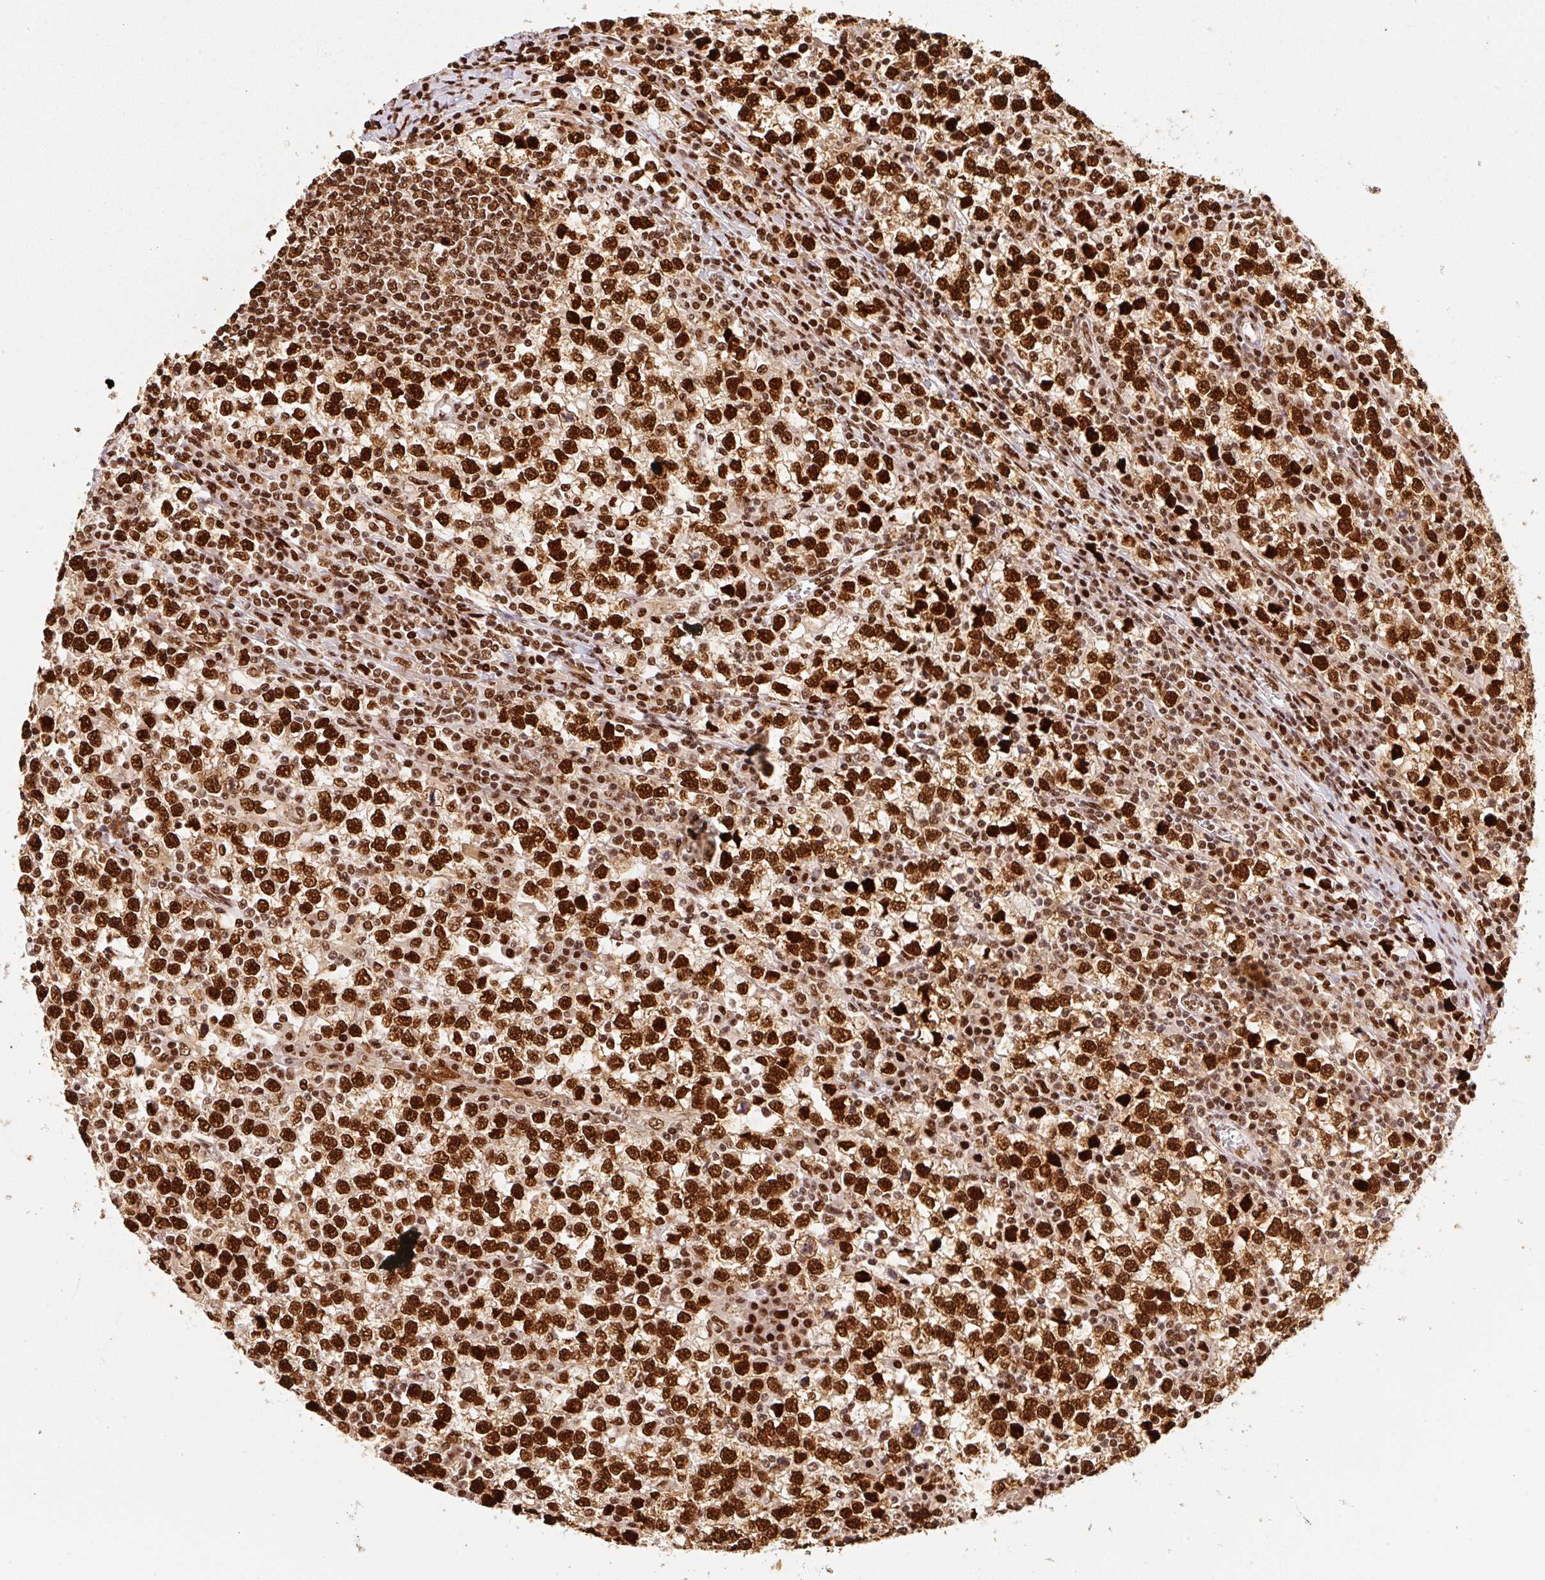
{"staining": {"intensity": "strong", "quantity": ">75%", "location": "nuclear"}, "tissue": "testis cancer", "cell_type": "Tumor cells", "image_type": "cancer", "snomed": [{"axis": "morphology", "description": "Seminoma, NOS"}, {"axis": "topography", "description": "Testis"}], "caption": "Immunohistochemistry (IHC) histopathology image of neoplastic tissue: testis seminoma stained using immunohistochemistry displays high levels of strong protein expression localized specifically in the nuclear of tumor cells, appearing as a nuclear brown color.", "gene": "GPR139", "patient": {"sex": "male", "age": 65}}